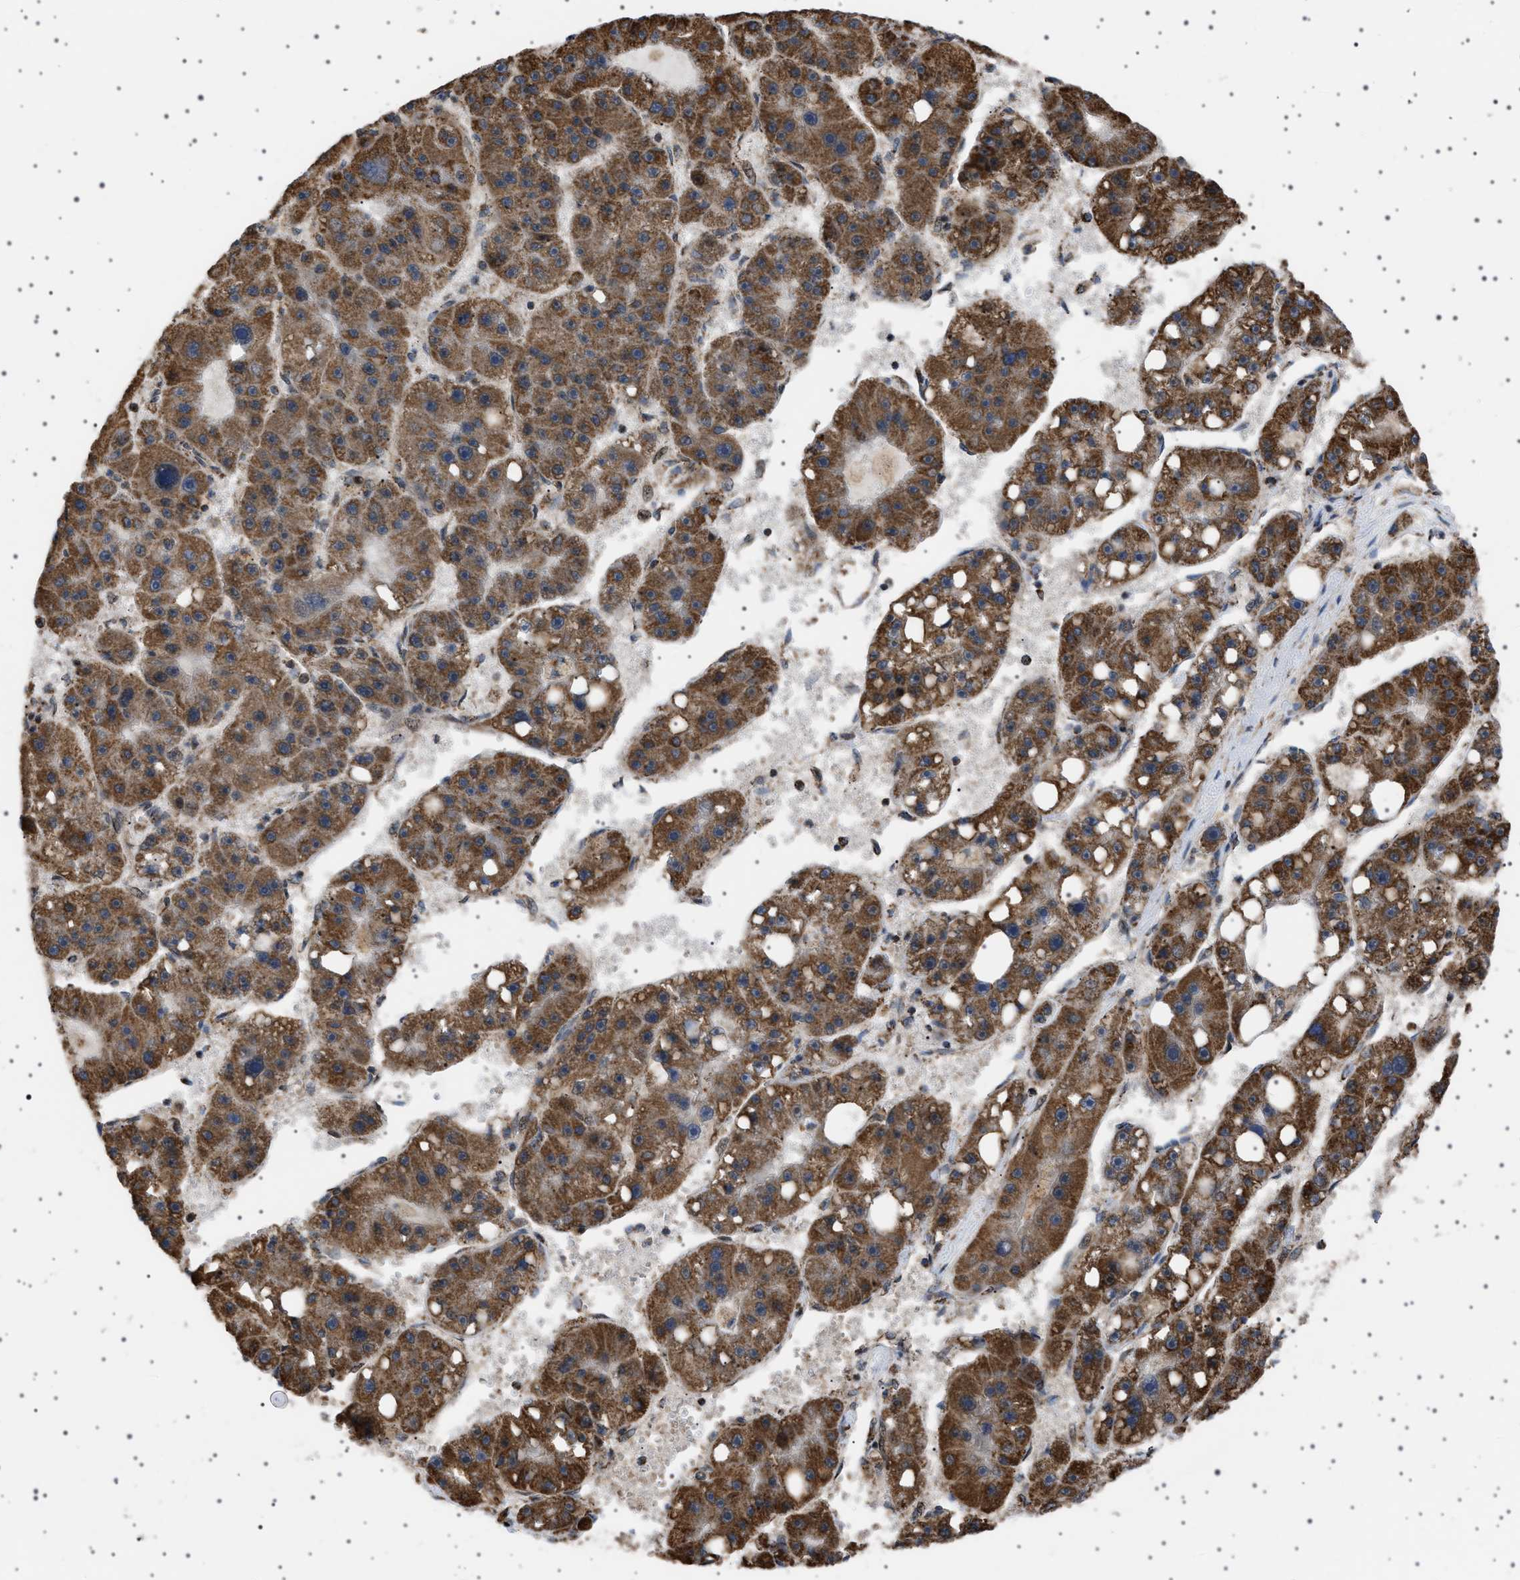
{"staining": {"intensity": "moderate", "quantity": ">75%", "location": "cytoplasmic/membranous"}, "tissue": "liver cancer", "cell_type": "Tumor cells", "image_type": "cancer", "snomed": [{"axis": "morphology", "description": "Carcinoma, Hepatocellular, NOS"}, {"axis": "topography", "description": "Liver"}], "caption": "Immunohistochemical staining of liver cancer displays medium levels of moderate cytoplasmic/membranous protein positivity in approximately >75% of tumor cells.", "gene": "MELK", "patient": {"sex": "female", "age": 61}}